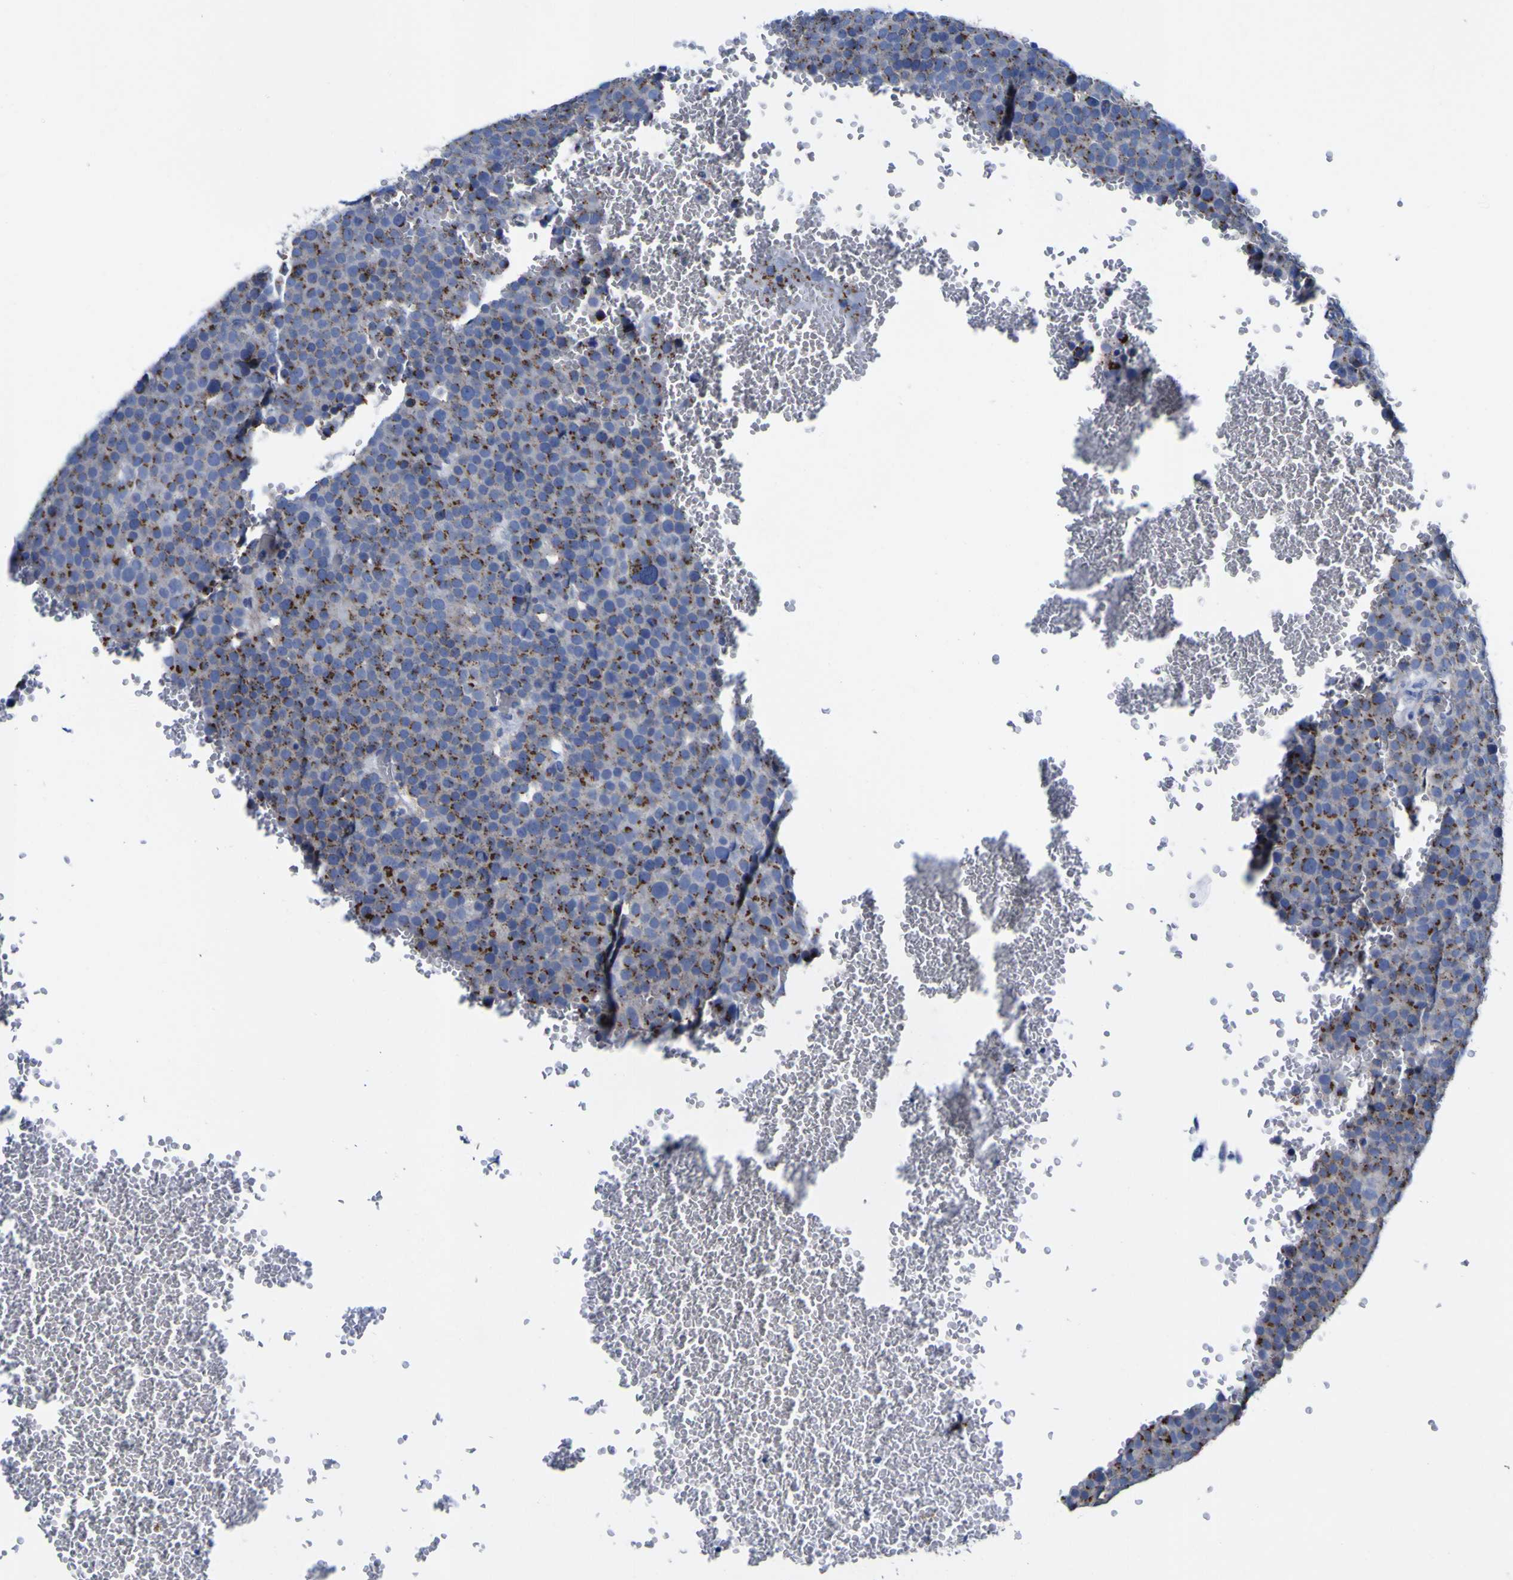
{"staining": {"intensity": "moderate", "quantity": ">75%", "location": "cytoplasmic/membranous"}, "tissue": "testis cancer", "cell_type": "Tumor cells", "image_type": "cancer", "snomed": [{"axis": "morphology", "description": "Seminoma, NOS"}, {"axis": "topography", "description": "Testis"}], "caption": "Protein expression by IHC shows moderate cytoplasmic/membranous staining in approximately >75% of tumor cells in testis cancer (seminoma). Nuclei are stained in blue.", "gene": "GOLM1", "patient": {"sex": "male", "age": 71}}